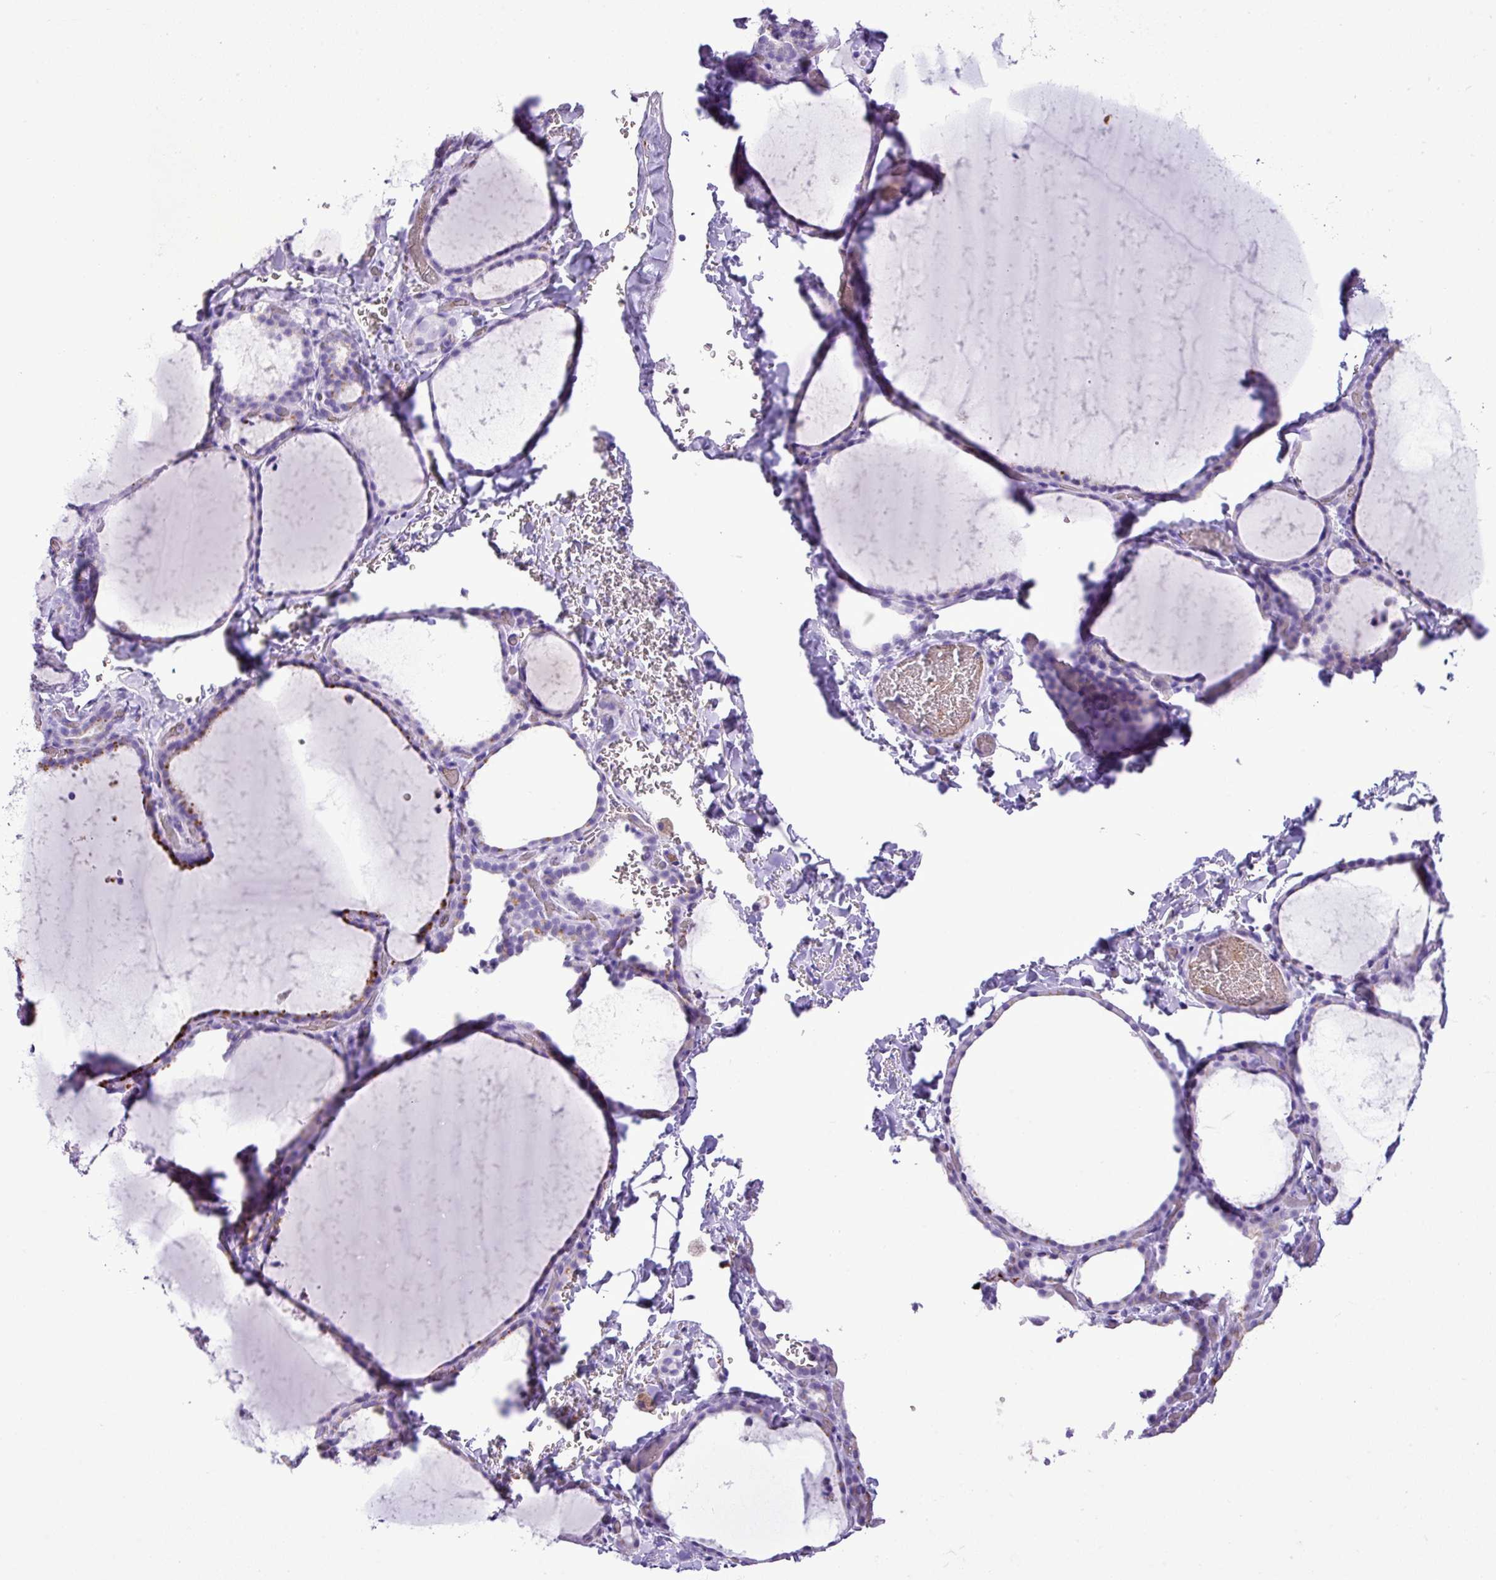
{"staining": {"intensity": "negative", "quantity": "none", "location": "none"}, "tissue": "thyroid gland", "cell_type": "Glandular cells", "image_type": "normal", "snomed": [{"axis": "morphology", "description": "Normal tissue, NOS"}, {"axis": "topography", "description": "Thyroid gland"}], "caption": "There is no significant staining in glandular cells of thyroid gland. Brightfield microscopy of IHC stained with DAB (3,3'-diaminobenzidine) (brown) and hematoxylin (blue), captured at high magnification.", "gene": "ZSCAN5A", "patient": {"sex": "female", "age": 22}}